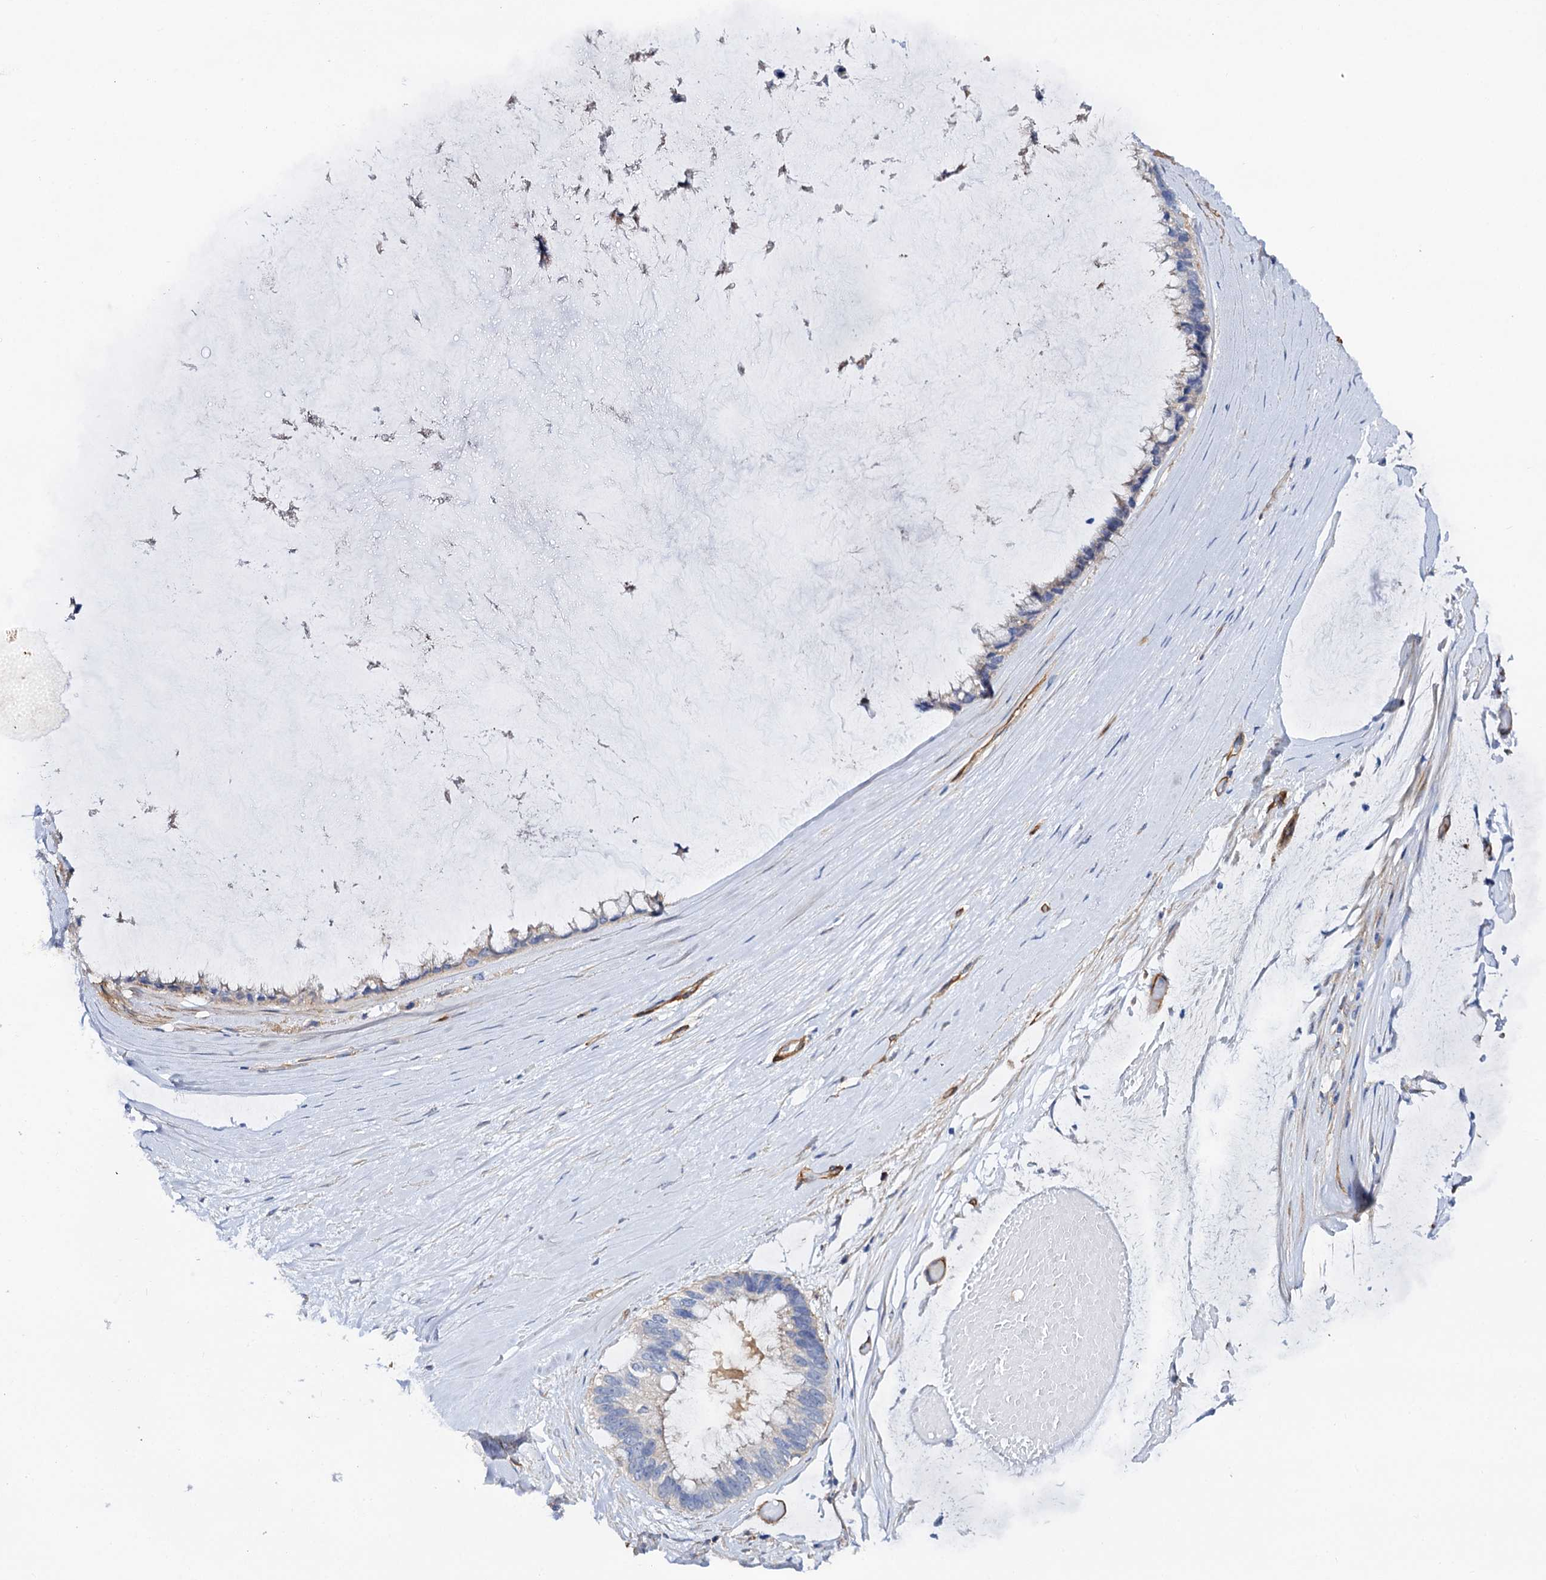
{"staining": {"intensity": "negative", "quantity": "none", "location": "none"}, "tissue": "ovarian cancer", "cell_type": "Tumor cells", "image_type": "cancer", "snomed": [{"axis": "morphology", "description": "Cystadenocarcinoma, mucinous, NOS"}, {"axis": "topography", "description": "Ovary"}], "caption": "Tumor cells are negative for brown protein staining in mucinous cystadenocarcinoma (ovarian).", "gene": "CSAD", "patient": {"sex": "female", "age": 39}}